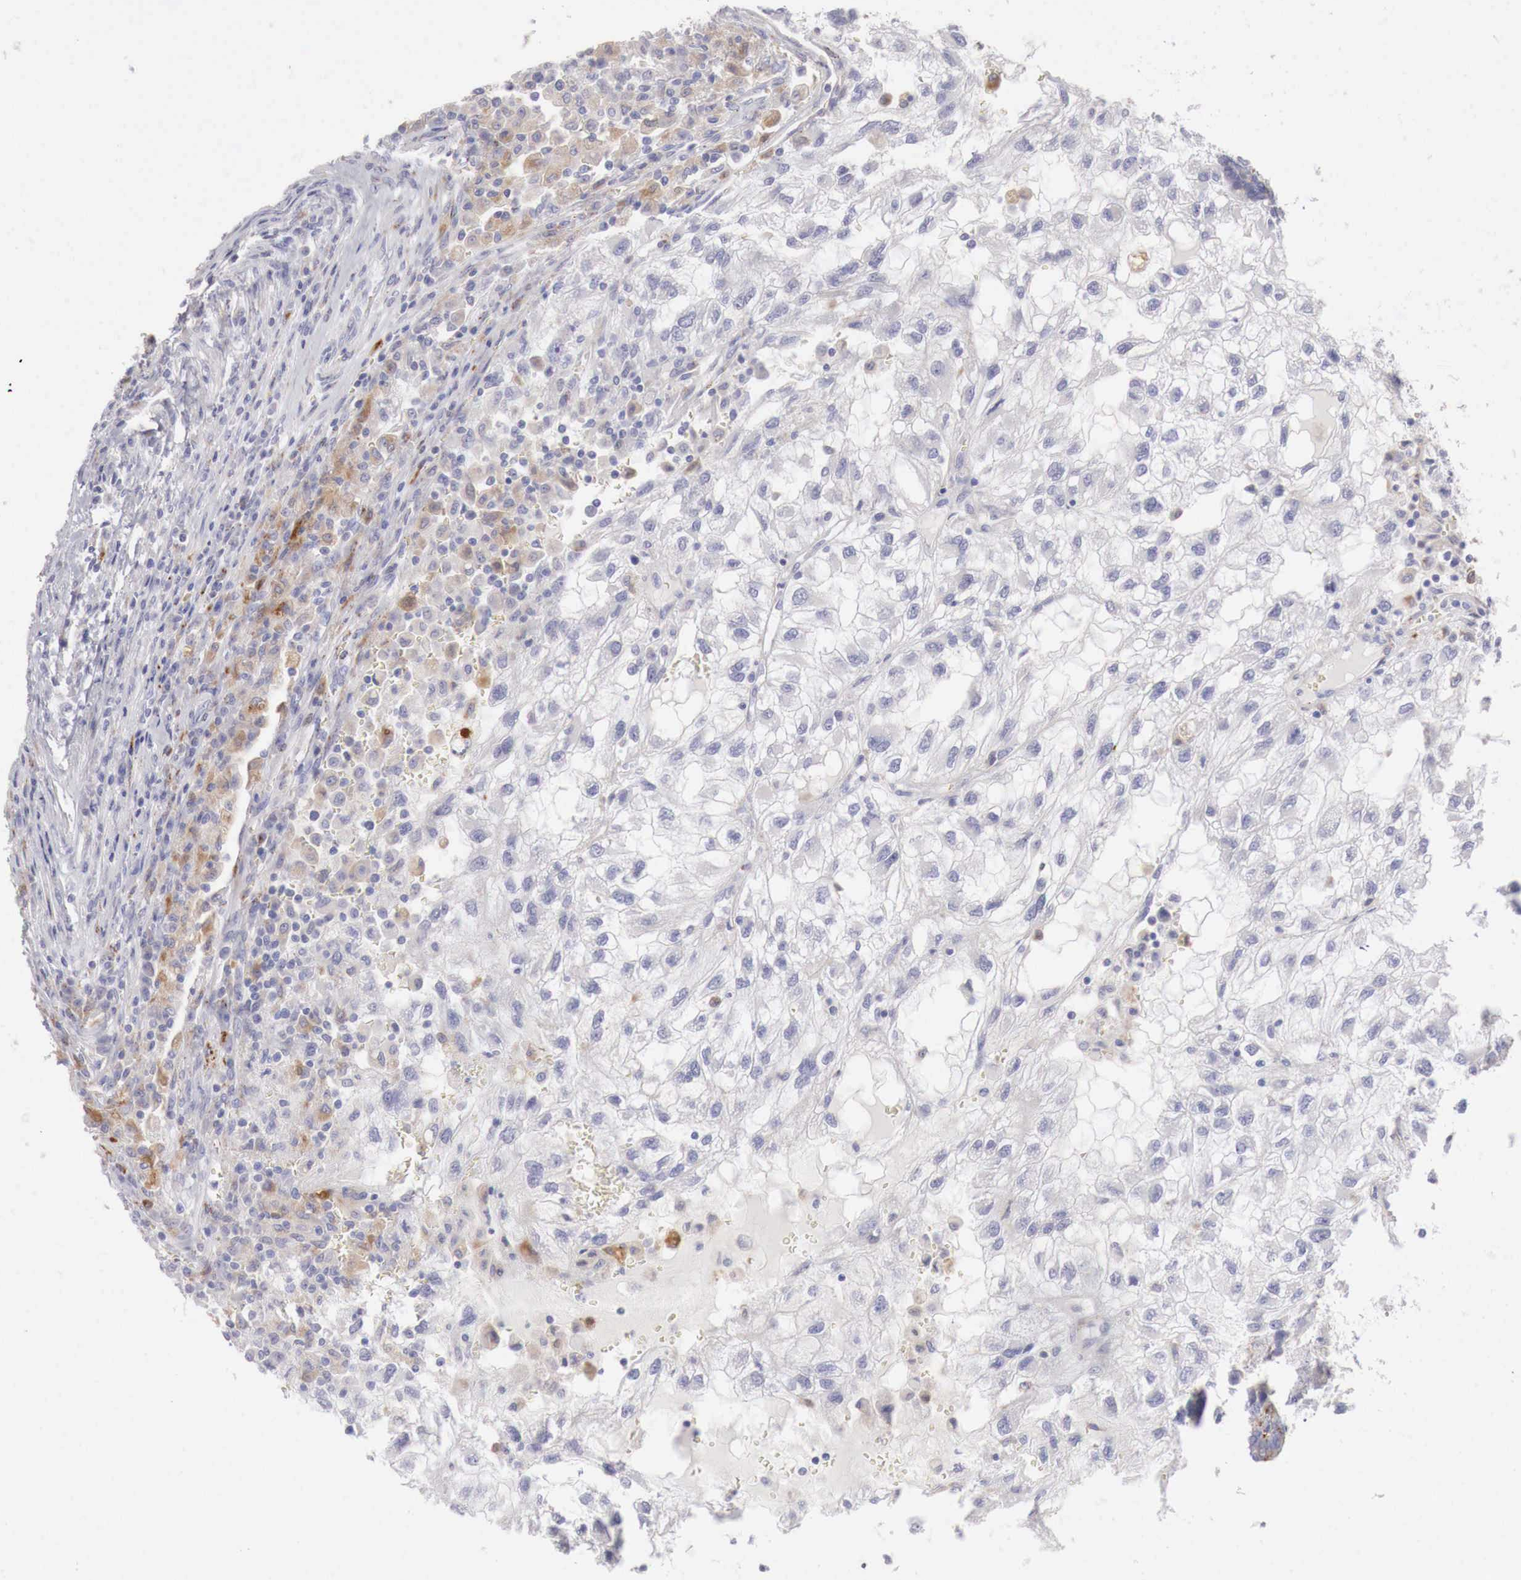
{"staining": {"intensity": "negative", "quantity": "none", "location": "none"}, "tissue": "renal cancer", "cell_type": "Tumor cells", "image_type": "cancer", "snomed": [{"axis": "morphology", "description": "Normal tissue, NOS"}, {"axis": "morphology", "description": "Adenocarcinoma, NOS"}, {"axis": "topography", "description": "Kidney"}], "caption": "There is no significant staining in tumor cells of renal cancer. (Immunohistochemistry, brightfield microscopy, high magnification).", "gene": "GLA", "patient": {"sex": "male", "age": 71}}